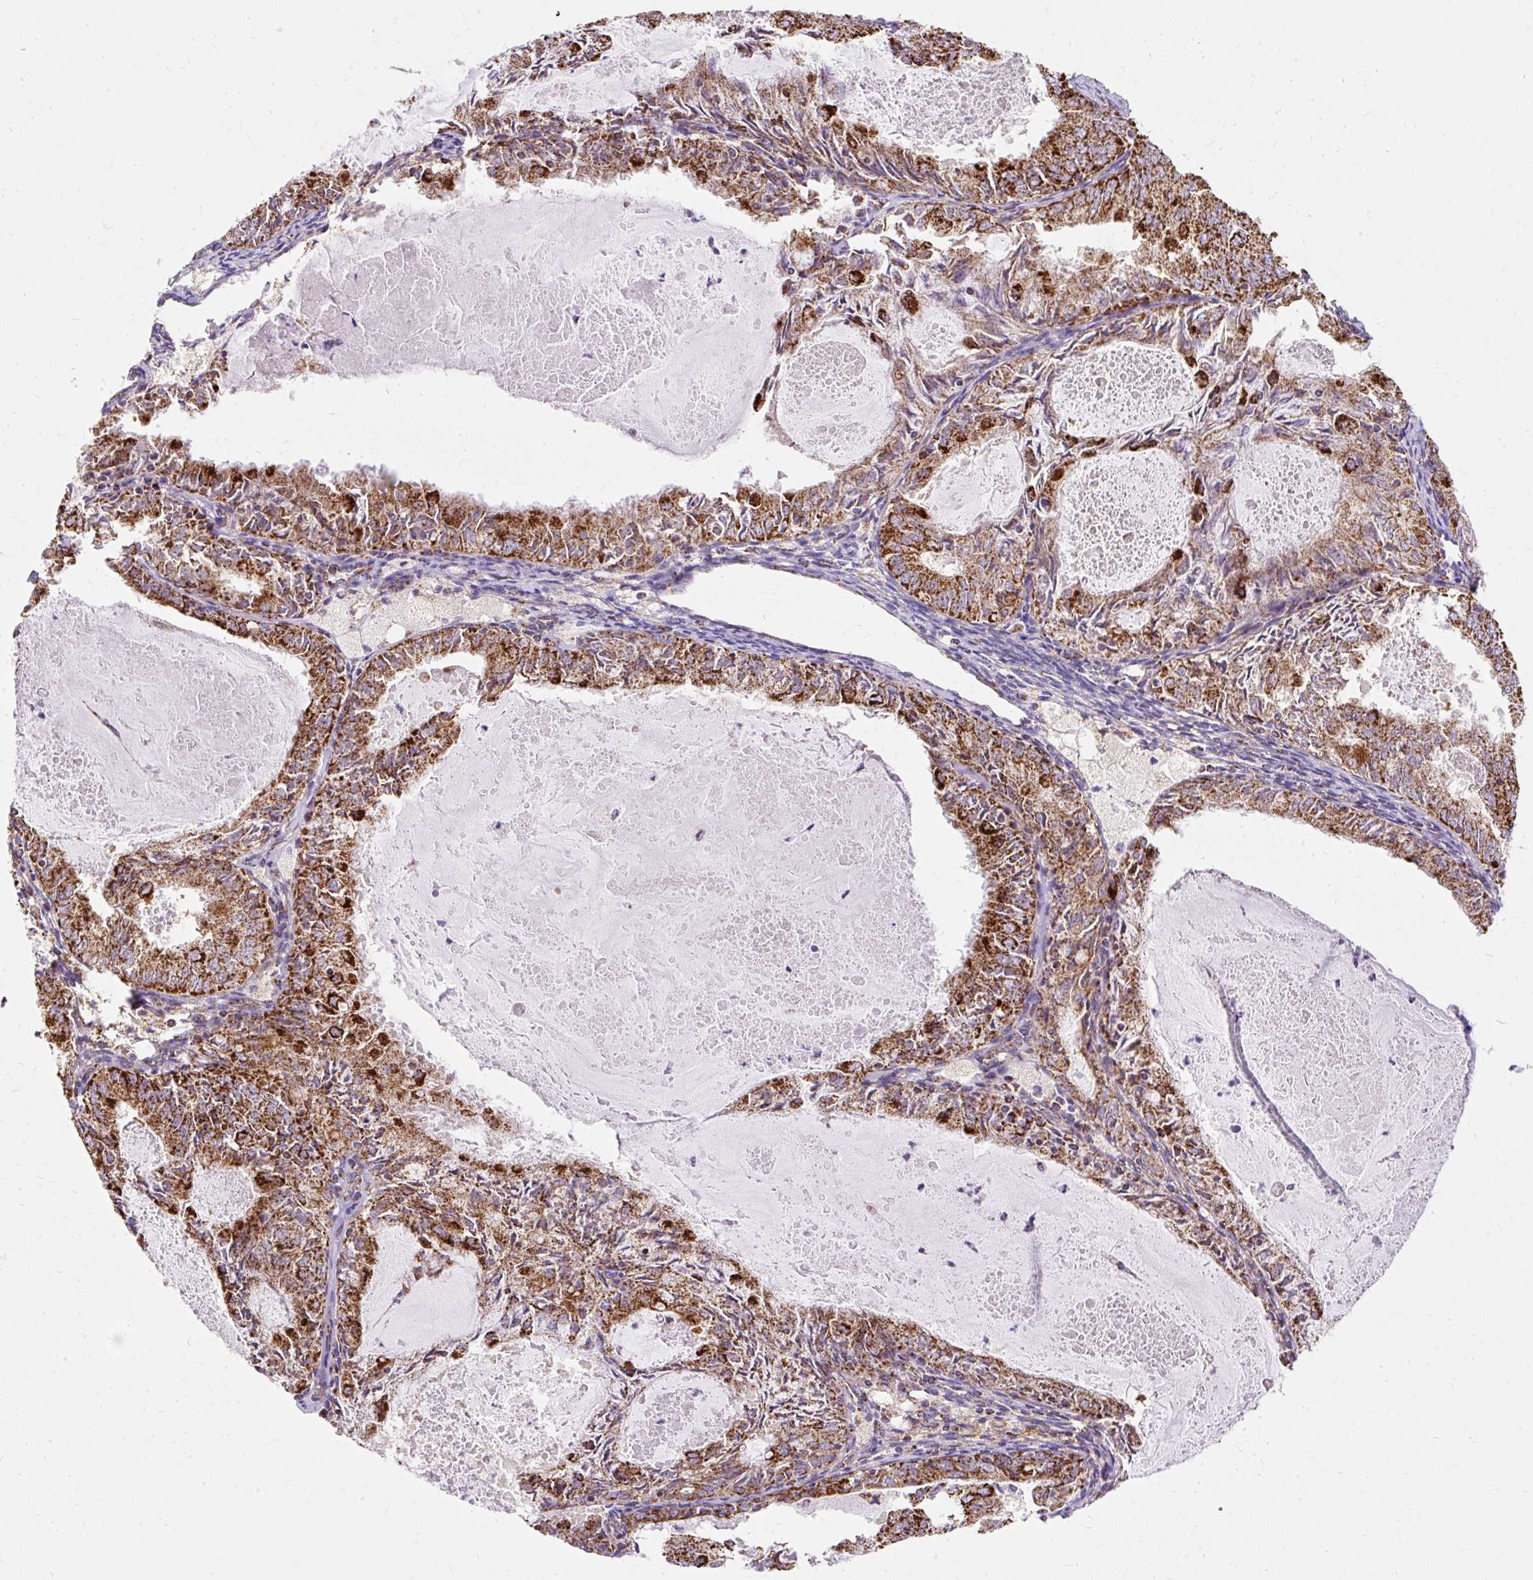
{"staining": {"intensity": "strong", "quantity": ">75%", "location": "cytoplasmic/membranous"}, "tissue": "endometrial cancer", "cell_type": "Tumor cells", "image_type": "cancer", "snomed": [{"axis": "morphology", "description": "Adenocarcinoma, NOS"}, {"axis": "topography", "description": "Endometrium"}], "caption": "There is high levels of strong cytoplasmic/membranous positivity in tumor cells of endometrial cancer (adenocarcinoma), as demonstrated by immunohistochemical staining (brown color).", "gene": "CEP290", "patient": {"sex": "female", "age": 57}}